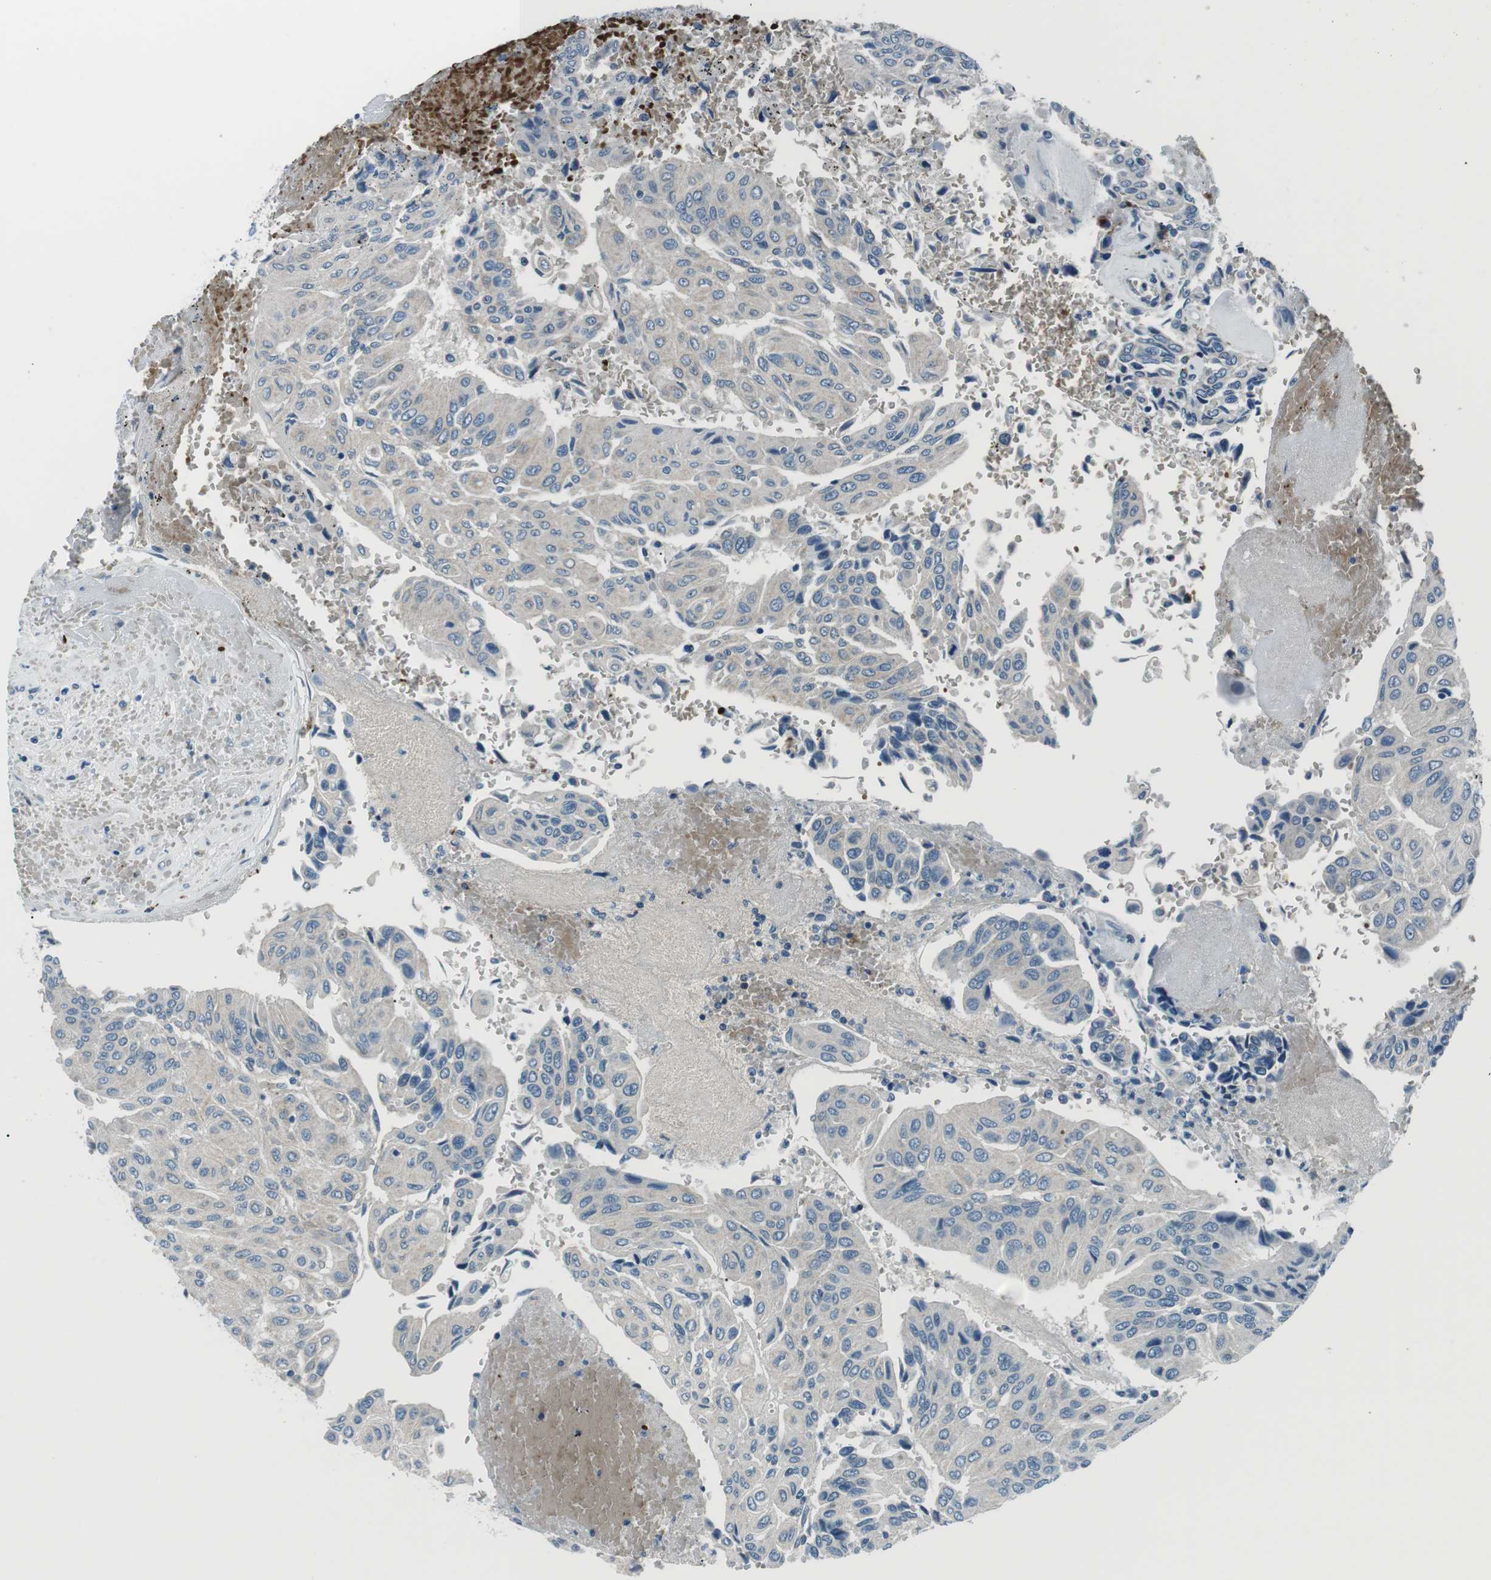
{"staining": {"intensity": "negative", "quantity": "none", "location": "none"}, "tissue": "urothelial cancer", "cell_type": "Tumor cells", "image_type": "cancer", "snomed": [{"axis": "morphology", "description": "Urothelial carcinoma, High grade"}, {"axis": "topography", "description": "Urinary bladder"}], "caption": "DAB (3,3'-diaminobenzidine) immunohistochemical staining of urothelial cancer demonstrates no significant positivity in tumor cells.", "gene": "ST6GAL1", "patient": {"sex": "male", "age": 66}}